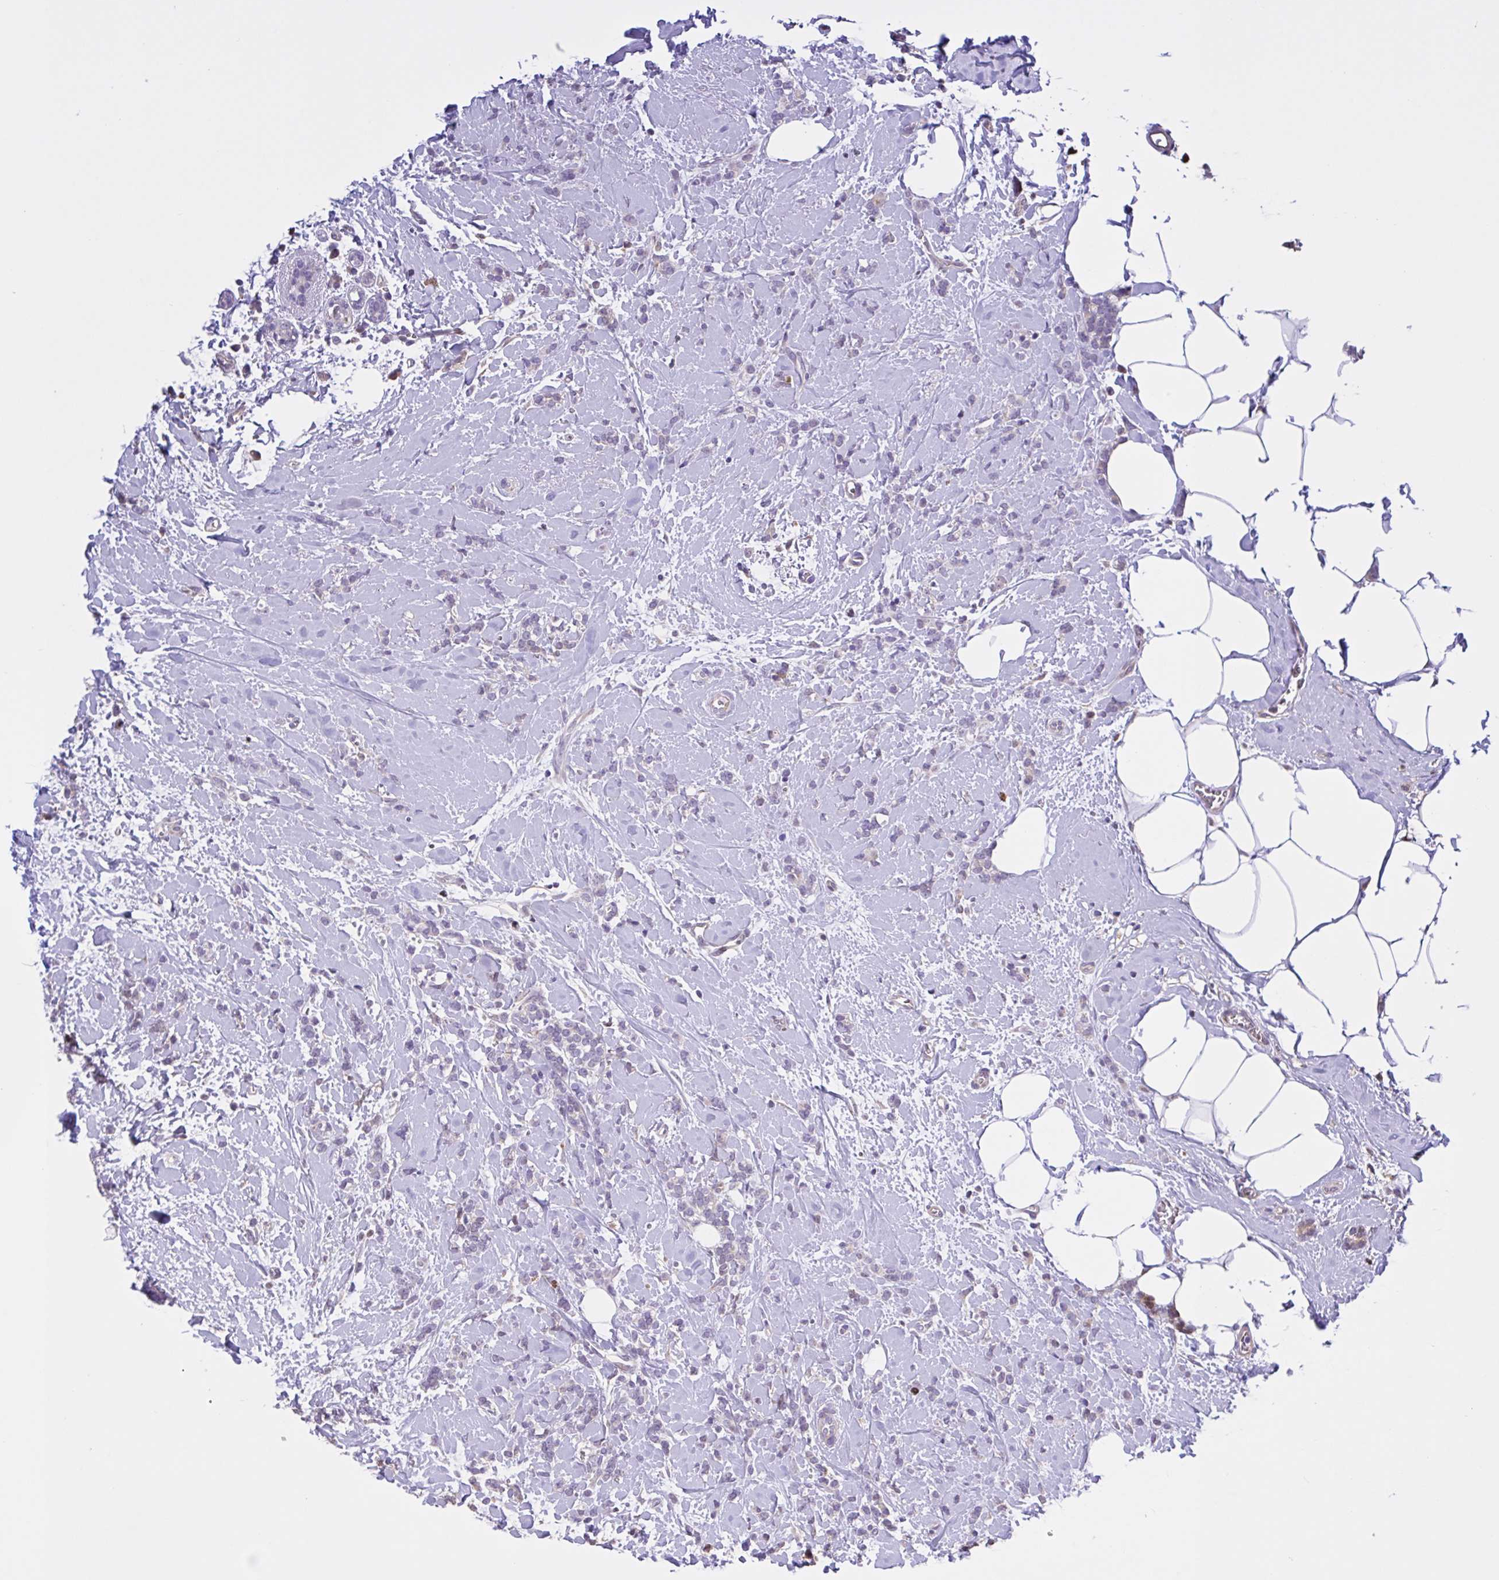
{"staining": {"intensity": "negative", "quantity": "none", "location": "none"}, "tissue": "breast cancer", "cell_type": "Tumor cells", "image_type": "cancer", "snomed": [{"axis": "morphology", "description": "Lobular carcinoma"}, {"axis": "topography", "description": "Breast"}], "caption": "Photomicrograph shows no protein staining in tumor cells of breast cancer tissue.", "gene": "MRGPRX2", "patient": {"sex": "female", "age": 59}}